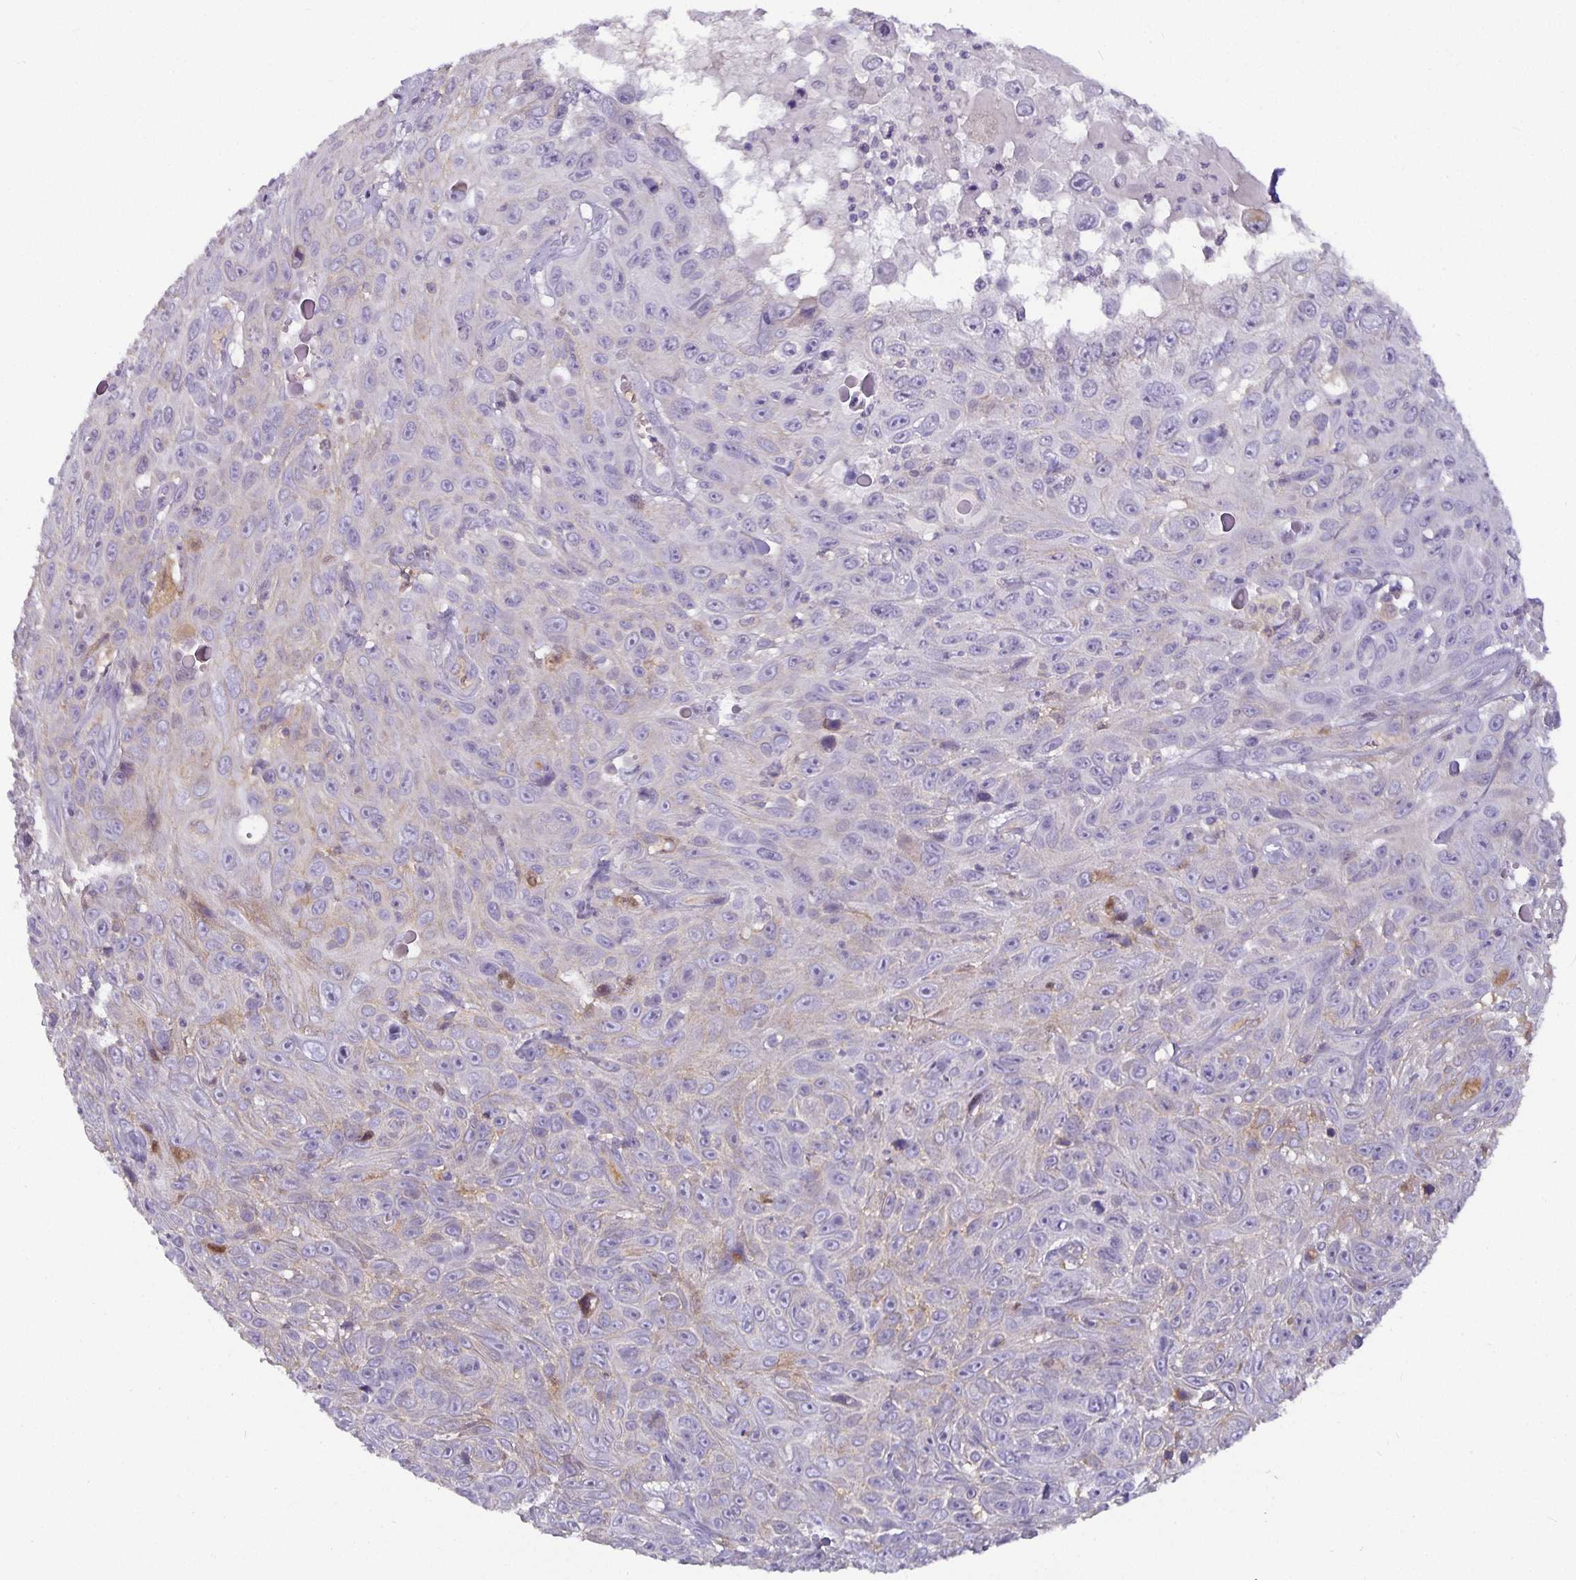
{"staining": {"intensity": "weak", "quantity": "<25%", "location": "cytoplasmic/membranous"}, "tissue": "skin cancer", "cell_type": "Tumor cells", "image_type": "cancer", "snomed": [{"axis": "morphology", "description": "Squamous cell carcinoma, NOS"}, {"axis": "topography", "description": "Skin"}], "caption": "Immunohistochemistry (IHC) of skin cancer (squamous cell carcinoma) demonstrates no staining in tumor cells.", "gene": "CA12", "patient": {"sex": "male", "age": 82}}